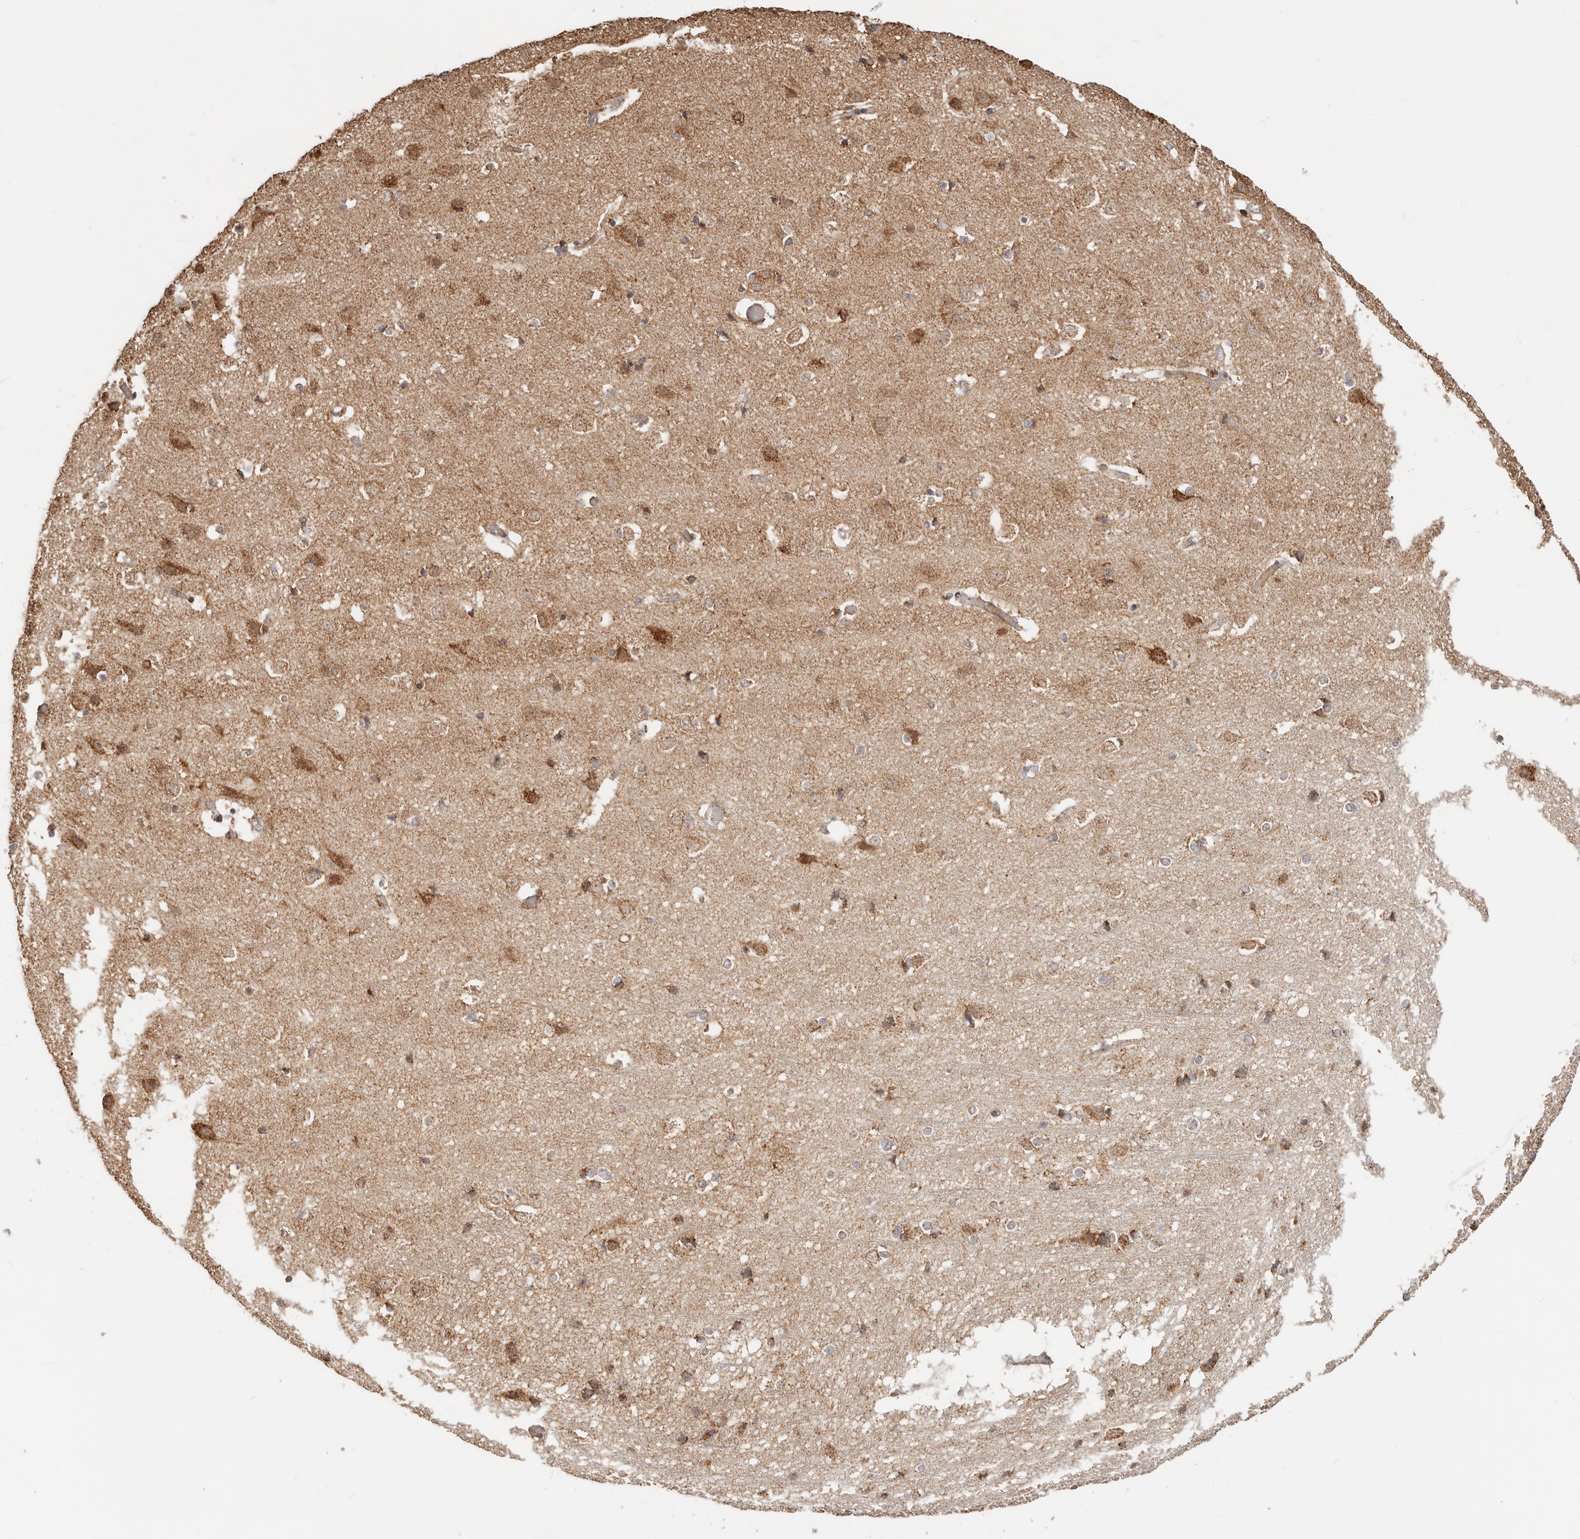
{"staining": {"intensity": "weak", "quantity": ">75%", "location": "cytoplasmic/membranous"}, "tissue": "cerebral cortex", "cell_type": "Endothelial cells", "image_type": "normal", "snomed": [{"axis": "morphology", "description": "Normal tissue, NOS"}, {"axis": "topography", "description": "Cerebral cortex"}], "caption": "Immunohistochemical staining of benign cerebral cortex displays low levels of weak cytoplasmic/membranous expression in about >75% of endothelial cells.", "gene": "NDUFB11", "patient": {"sex": "male", "age": 54}}